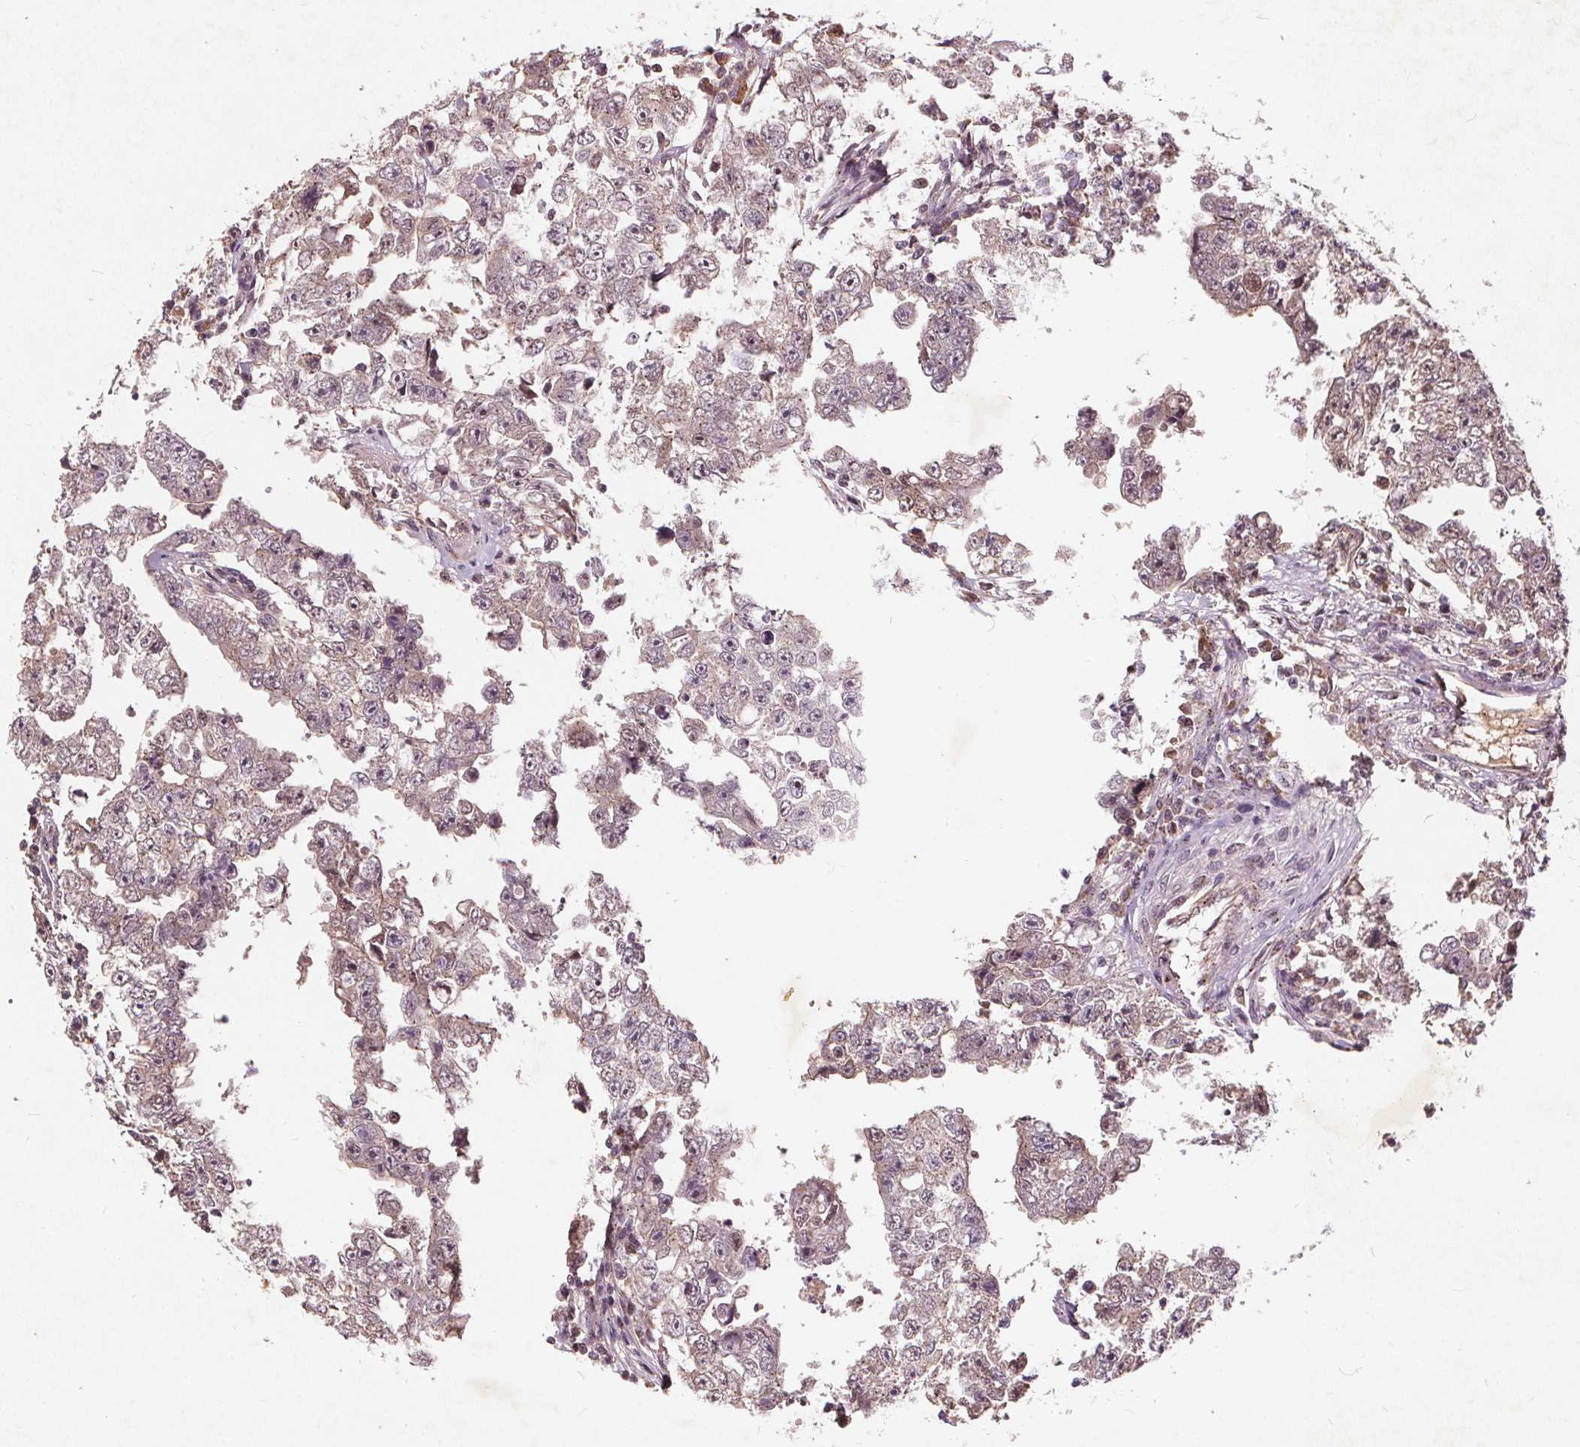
{"staining": {"intensity": "negative", "quantity": "none", "location": "none"}, "tissue": "testis cancer", "cell_type": "Tumor cells", "image_type": "cancer", "snomed": [{"axis": "morphology", "description": "Carcinoma, Embryonal, NOS"}, {"axis": "topography", "description": "Testis"}], "caption": "An immunohistochemistry photomicrograph of testis cancer (embryonal carcinoma) is shown. There is no staining in tumor cells of testis cancer (embryonal carcinoma). Brightfield microscopy of immunohistochemistry stained with DAB (3,3'-diaminobenzidine) (brown) and hematoxylin (blue), captured at high magnification.", "gene": "CSNK1G2", "patient": {"sex": "male", "age": 36}}